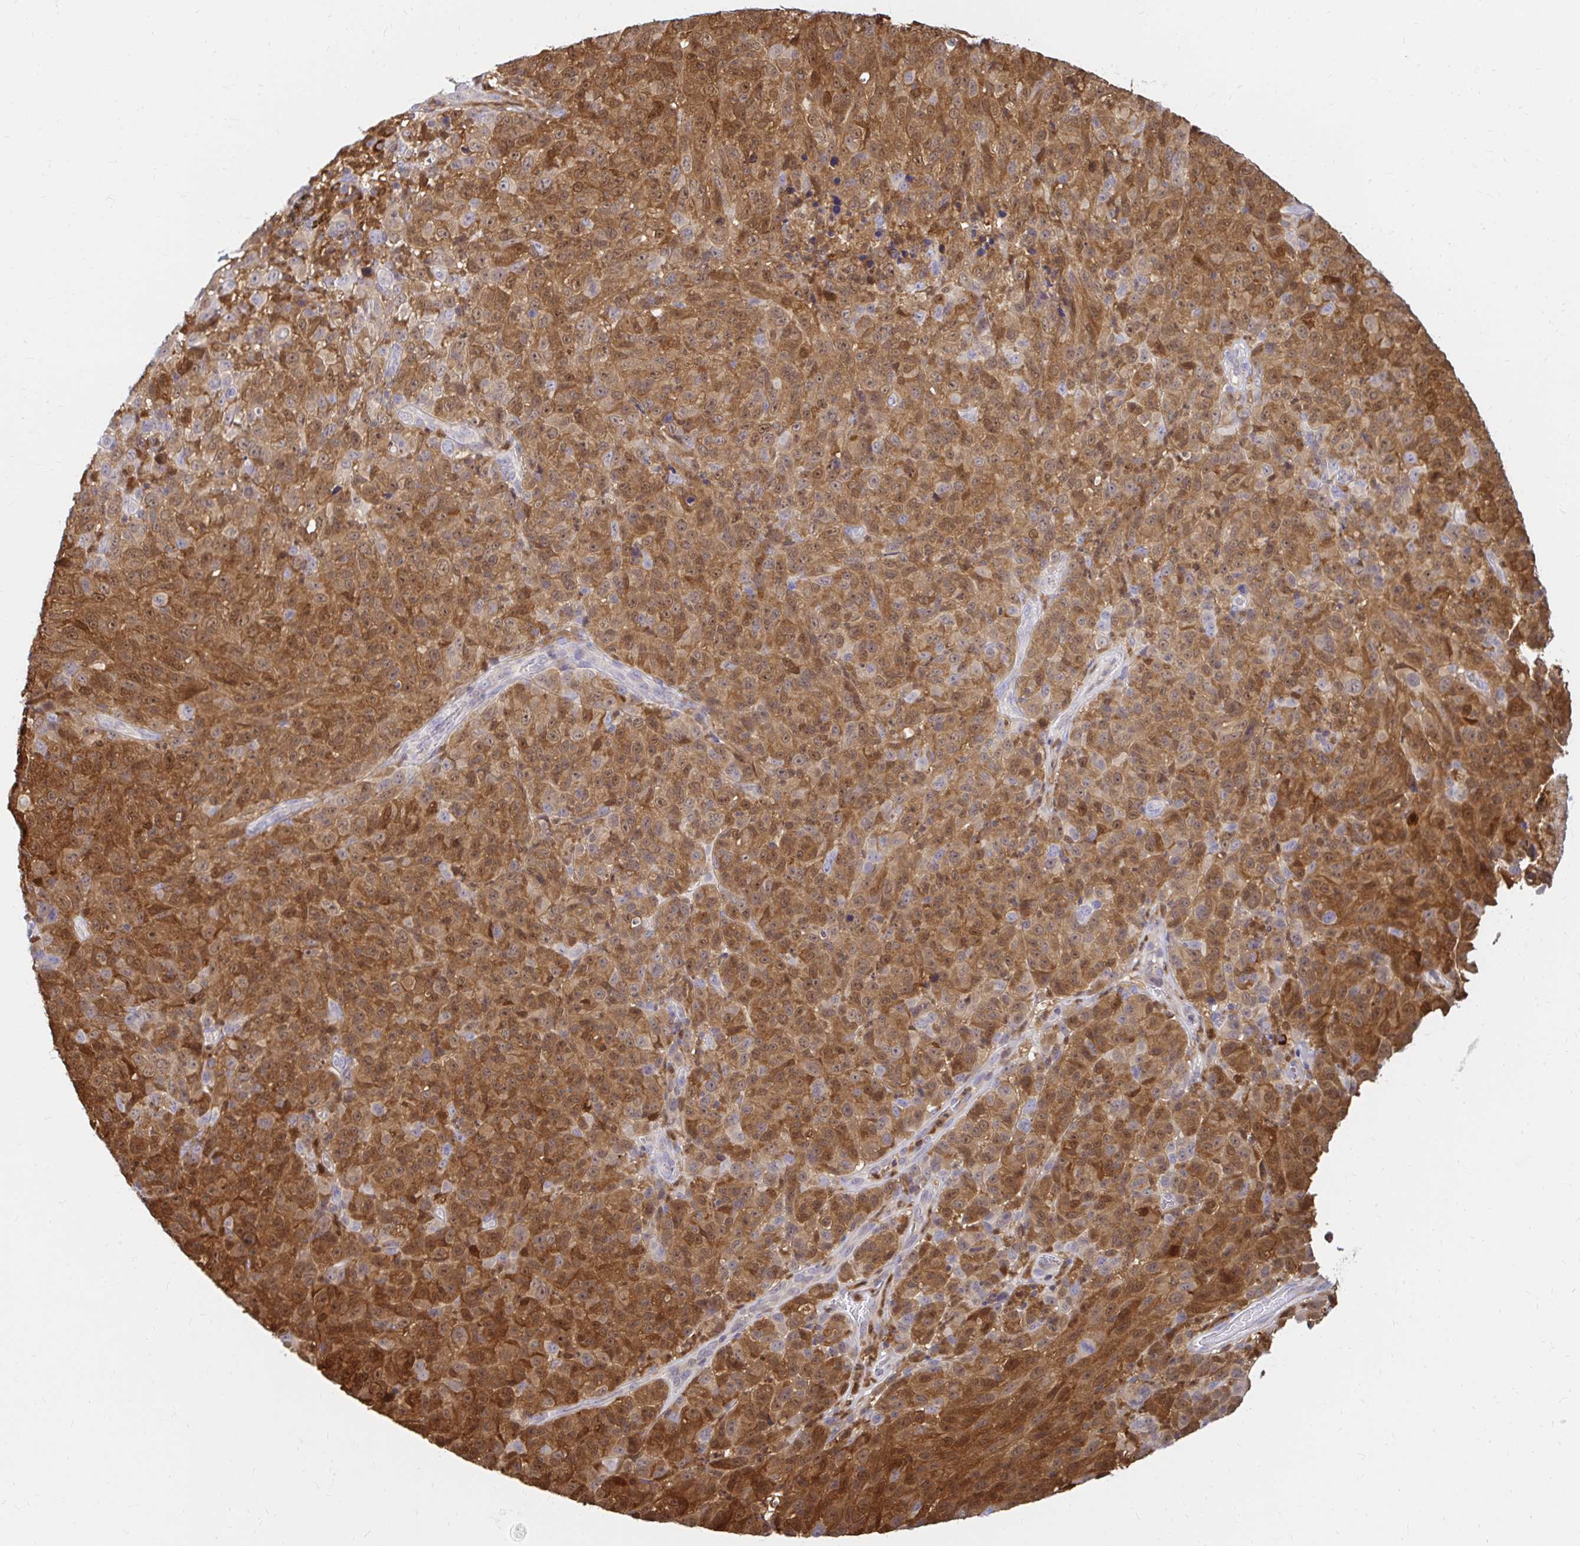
{"staining": {"intensity": "moderate", "quantity": ">75%", "location": "cytoplasmic/membranous"}, "tissue": "melanoma", "cell_type": "Tumor cells", "image_type": "cancer", "snomed": [{"axis": "morphology", "description": "Malignant melanoma, NOS"}, {"axis": "topography", "description": "Skin"}], "caption": "The image exhibits a brown stain indicating the presence of a protein in the cytoplasmic/membranous of tumor cells in melanoma.", "gene": "PYCARD", "patient": {"sex": "male", "age": 85}}